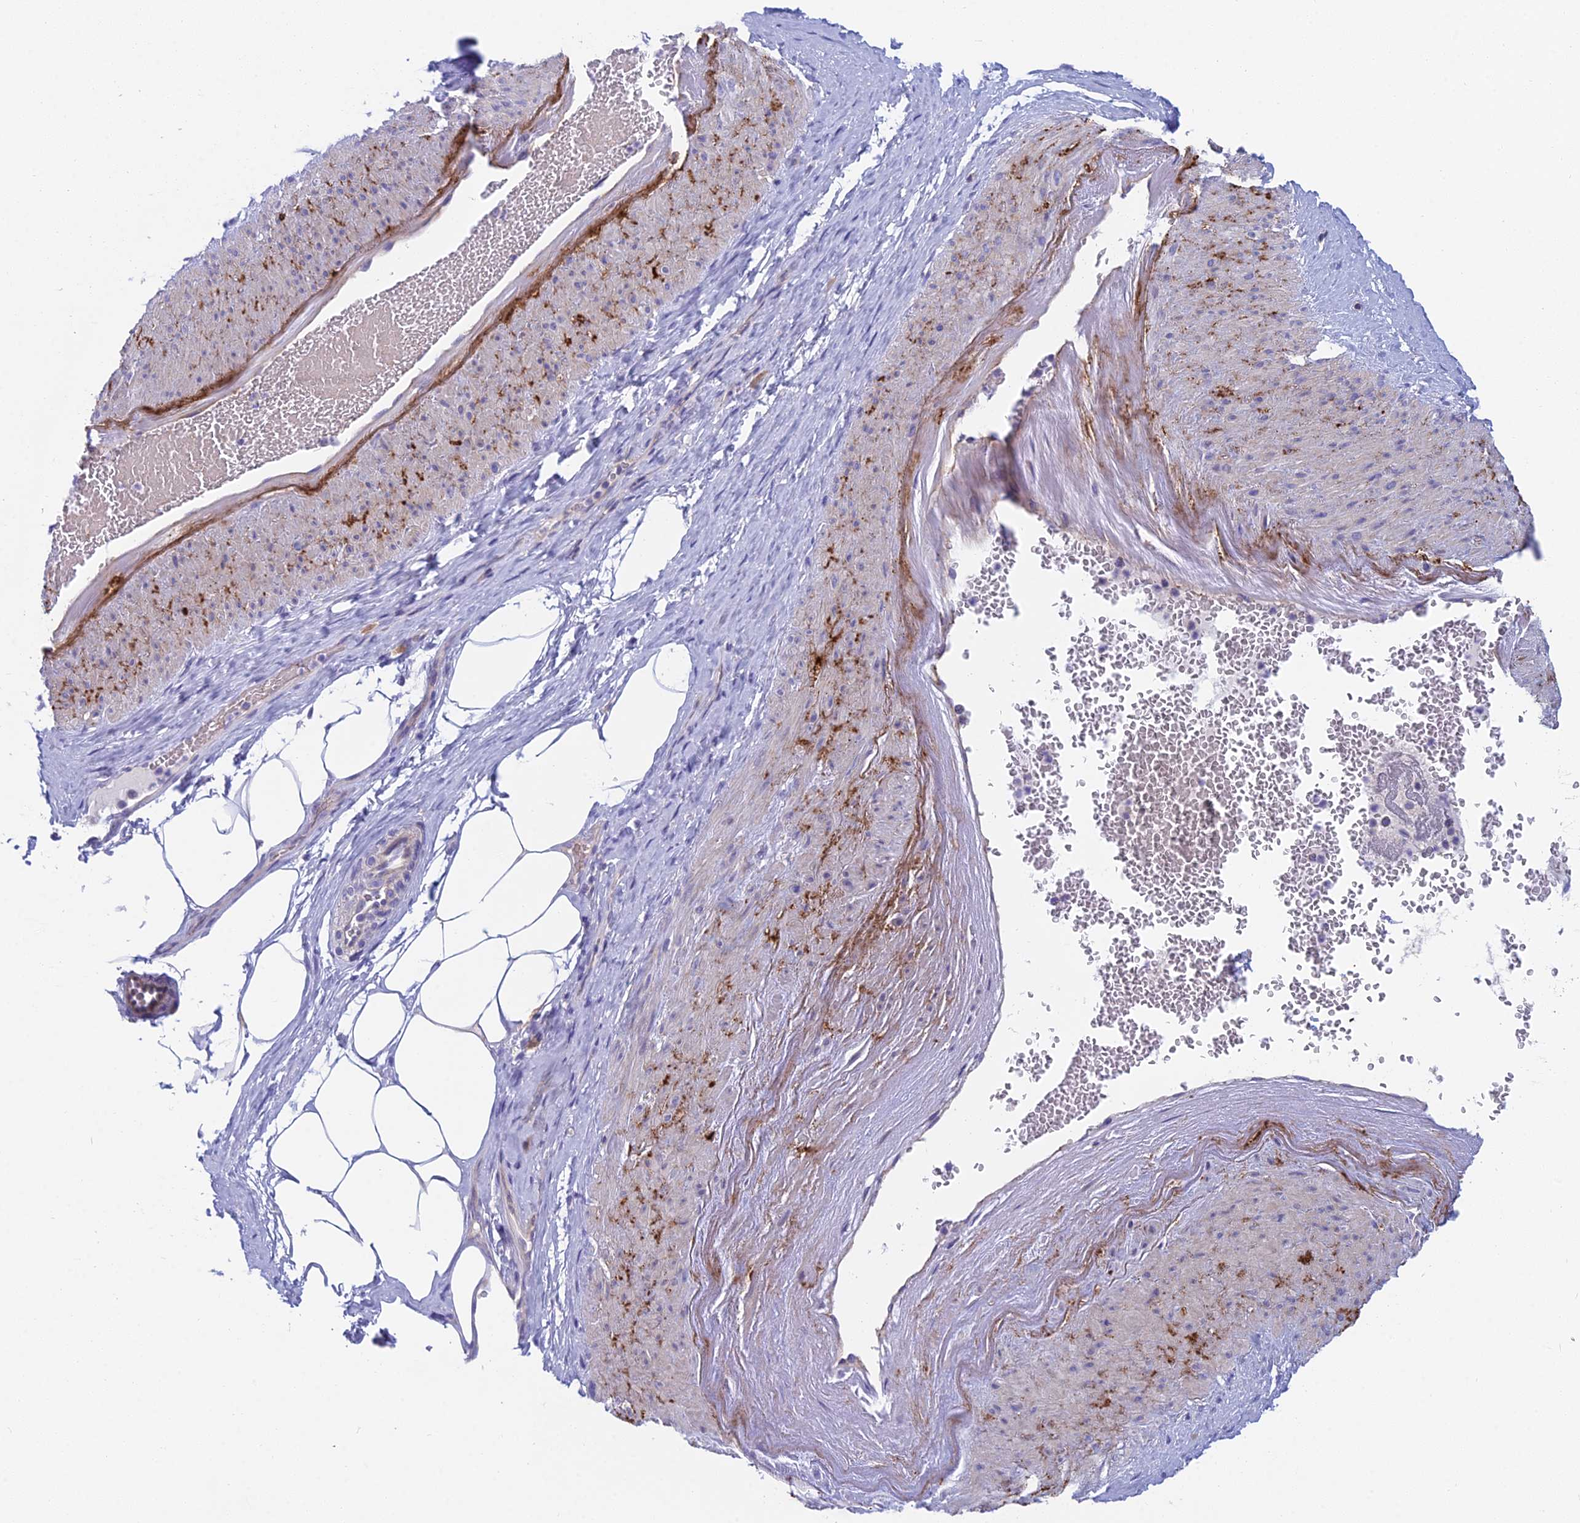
{"staining": {"intensity": "negative", "quantity": "none", "location": "none"}, "tissue": "adipose tissue", "cell_type": "Adipocytes", "image_type": "normal", "snomed": [{"axis": "morphology", "description": "Normal tissue, NOS"}, {"axis": "morphology", "description": "Adenocarcinoma, Low grade"}, {"axis": "topography", "description": "Prostate"}, {"axis": "topography", "description": "Peripheral nerve tissue"}], "caption": "Immunohistochemical staining of benign human adipose tissue demonstrates no significant expression in adipocytes.", "gene": "ZNF564", "patient": {"sex": "male", "age": 63}}